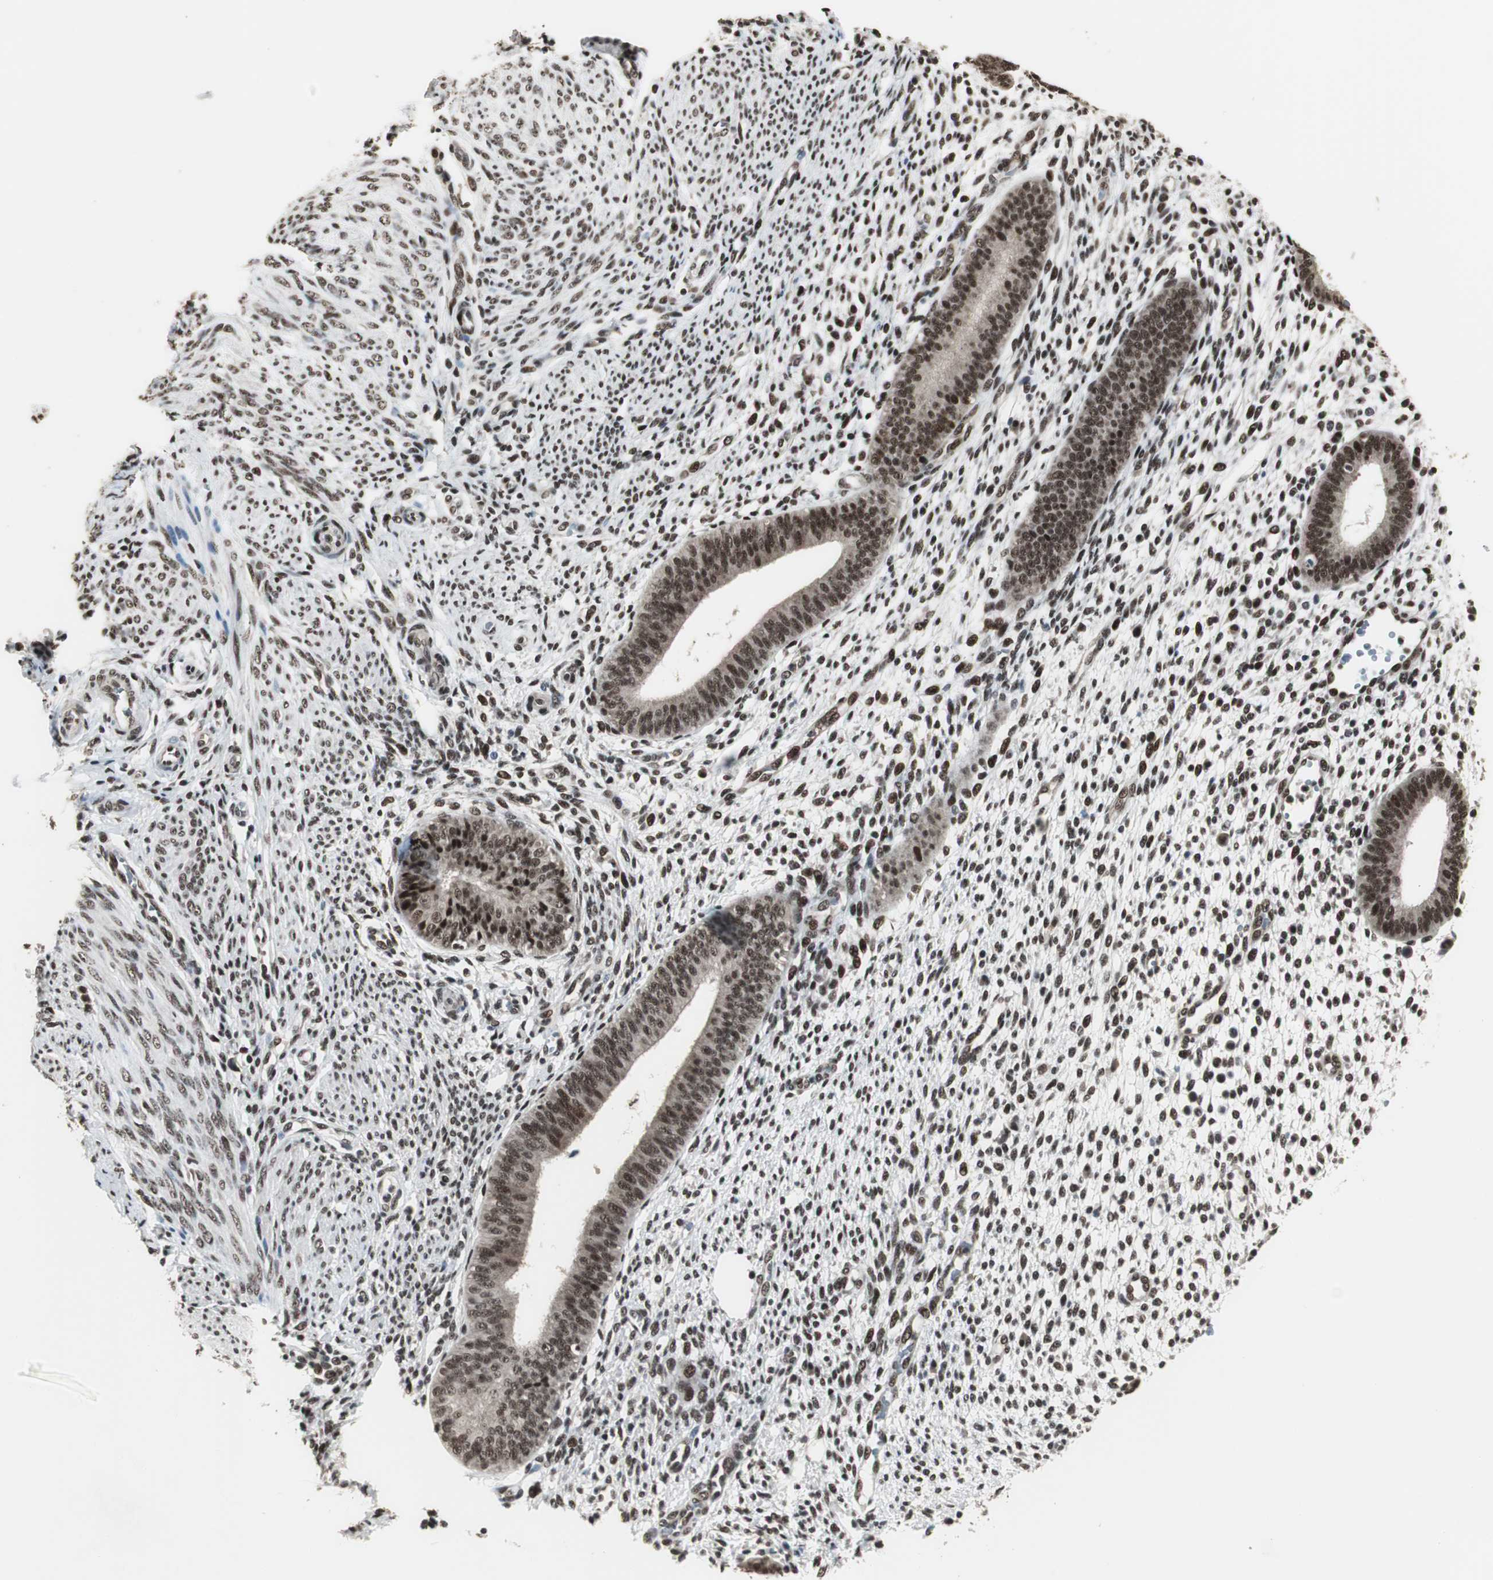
{"staining": {"intensity": "strong", "quantity": ">75%", "location": "nuclear"}, "tissue": "endometrium", "cell_type": "Cells in endometrial stroma", "image_type": "normal", "snomed": [{"axis": "morphology", "description": "Normal tissue, NOS"}, {"axis": "topography", "description": "Endometrium"}], "caption": "Brown immunohistochemical staining in normal human endometrium demonstrates strong nuclear positivity in approximately >75% of cells in endometrial stroma. (Stains: DAB in brown, nuclei in blue, Microscopy: brightfield microscopy at high magnification).", "gene": "CDK9", "patient": {"sex": "female", "age": 35}}